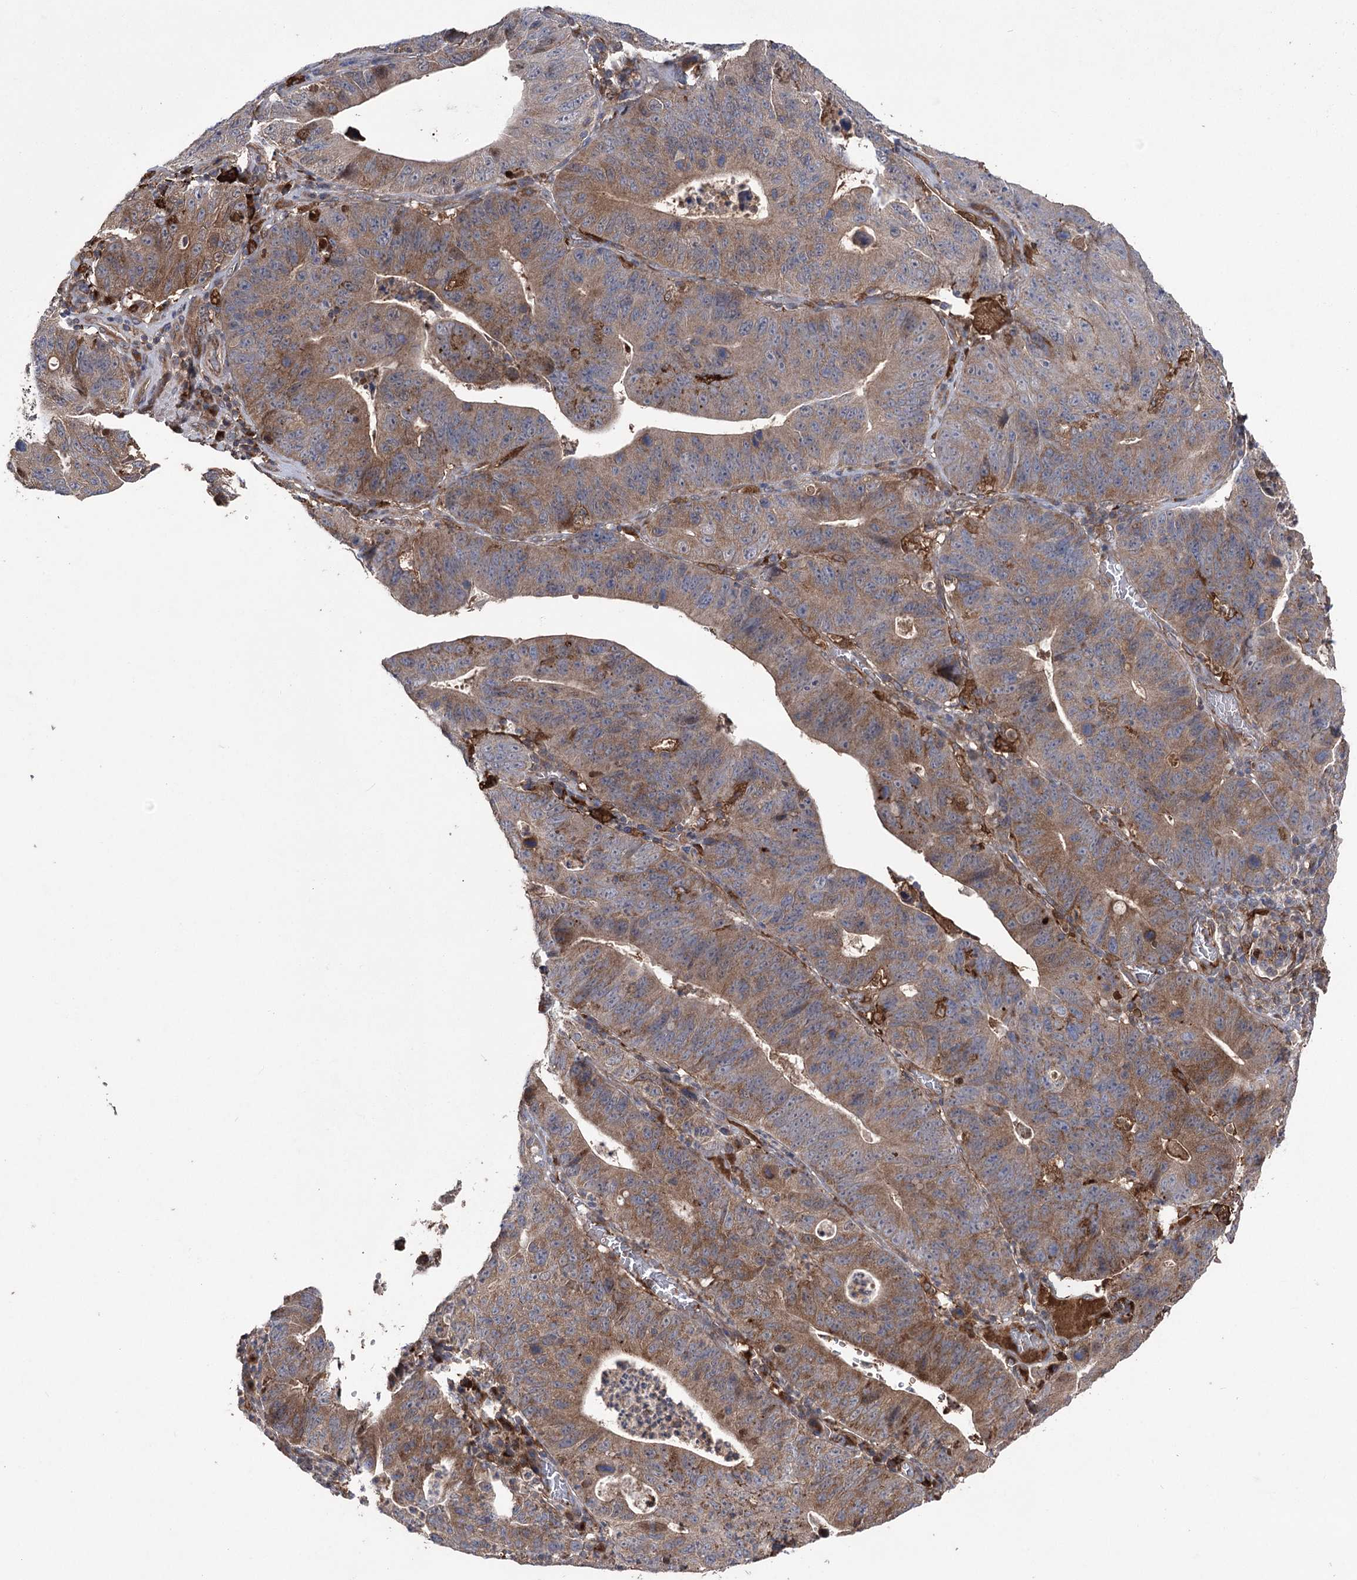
{"staining": {"intensity": "moderate", "quantity": "25%-75%", "location": "cytoplasmic/membranous"}, "tissue": "stomach cancer", "cell_type": "Tumor cells", "image_type": "cancer", "snomed": [{"axis": "morphology", "description": "Adenocarcinoma, NOS"}, {"axis": "topography", "description": "Stomach"}], "caption": "Human stomach adenocarcinoma stained with a brown dye exhibits moderate cytoplasmic/membranous positive expression in approximately 25%-75% of tumor cells.", "gene": "OTUD1", "patient": {"sex": "male", "age": 59}}